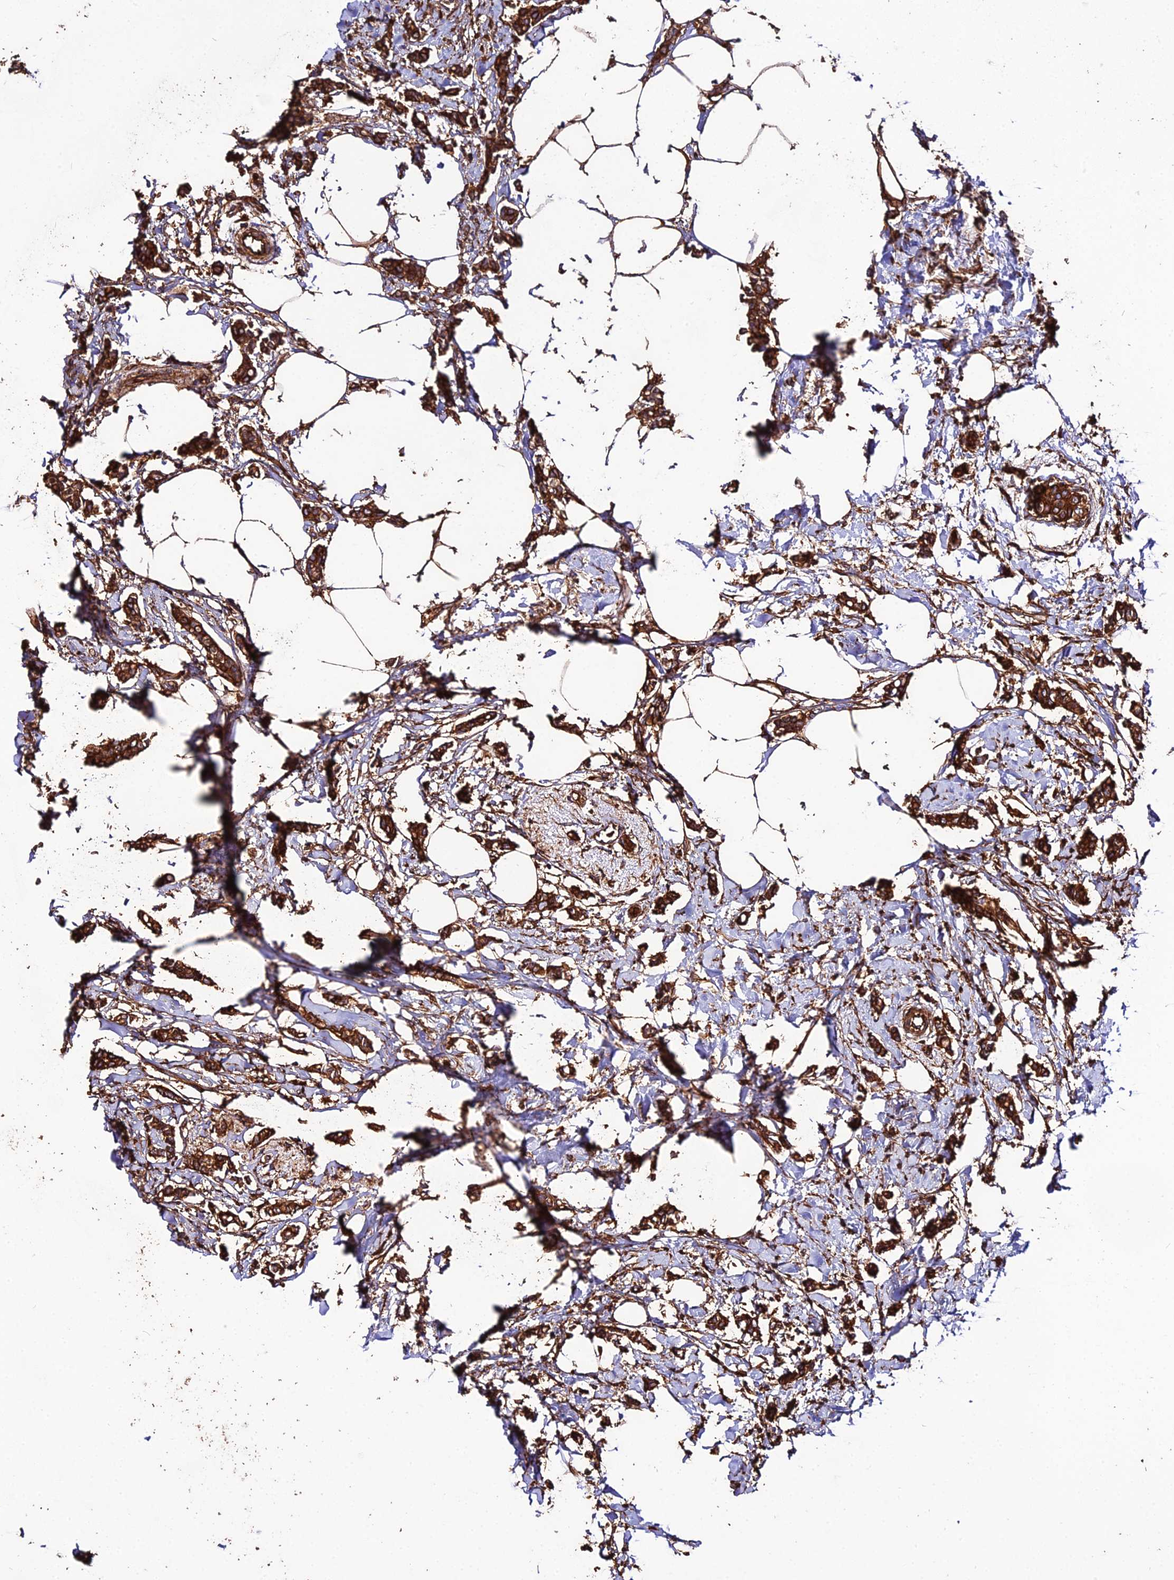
{"staining": {"intensity": "strong", "quantity": ">75%", "location": "cytoplasmic/membranous"}, "tissue": "breast cancer", "cell_type": "Tumor cells", "image_type": "cancer", "snomed": [{"axis": "morphology", "description": "Duct carcinoma"}, {"axis": "topography", "description": "Breast"}], "caption": "A high-resolution histopathology image shows IHC staining of breast cancer, which exhibits strong cytoplasmic/membranous expression in approximately >75% of tumor cells. The staining was performed using DAB (3,3'-diaminobenzidine), with brown indicating positive protein expression. Nuclei are stained blue with hematoxylin.", "gene": "TUBA3D", "patient": {"sex": "female", "age": 41}}